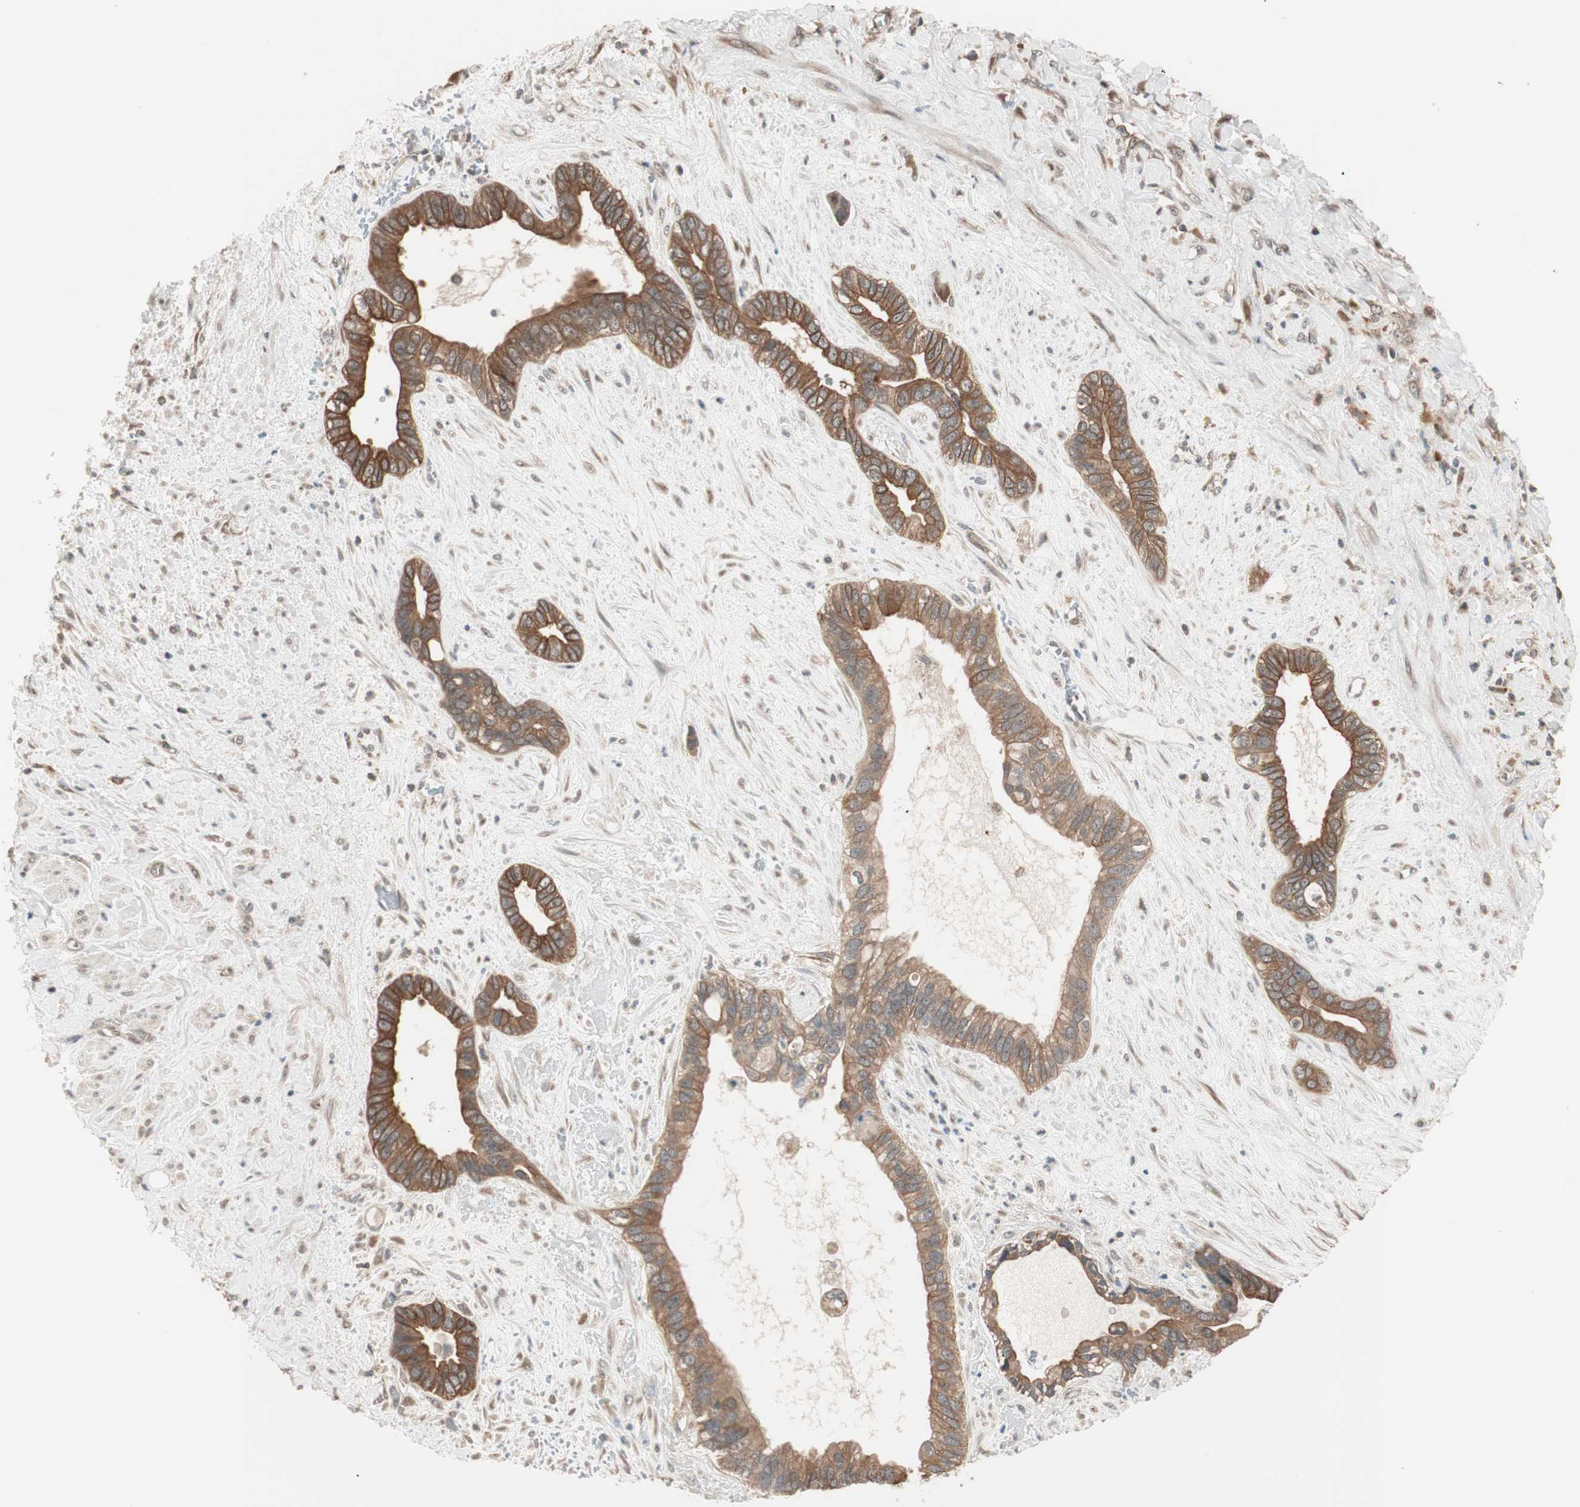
{"staining": {"intensity": "moderate", "quantity": ">75%", "location": "cytoplasmic/membranous"}, "tissue": "liver cancer", "cell_type": "Tumor cells", "image_type": "cancer", "snomed": [{"axis": "morphology", "description": "Cholangiocarcinoma"}, {"axis": "topography", "description": "Liver"}], "caption": "IHC micrograph of human liver cancer stained for a protein (brown), which reveals medium levels of moderate cytoplasmic/membranous staining in approximately >75% of tumor cells.", "gene": "FBXO5", "patient": {"sex": "female", "age": 65}}